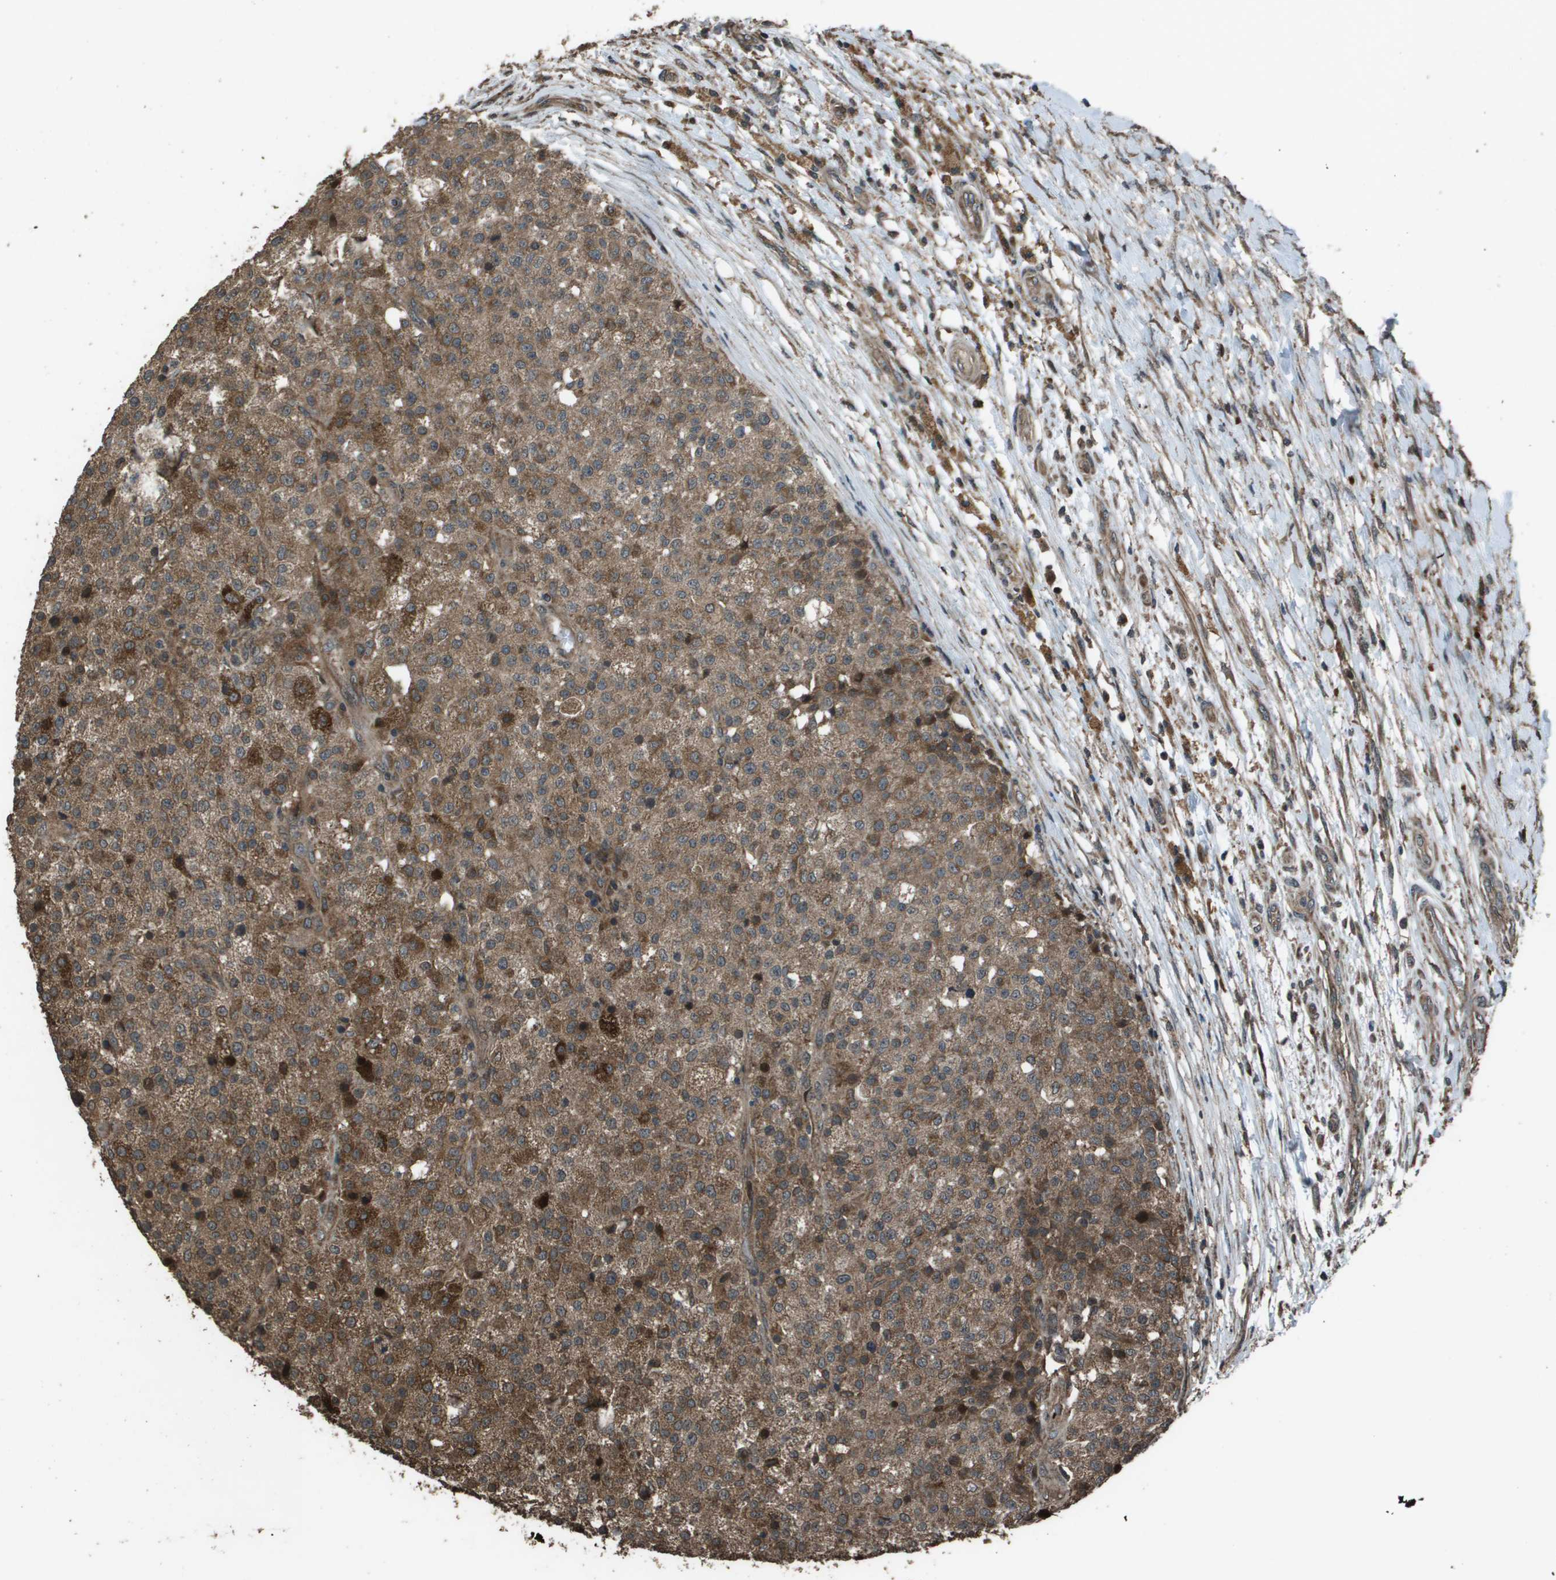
{"staining": {"intensity": "moderate", "quantity": ">75%", "location": "cytoplasmic/membranous"}, "tissue": "testis cancer", "cell_type": "Tumor cells", "image_type": "cancer", "snomed": [{"axis": "morphology", "description": "Seminoma, NOS"}, {"axis": "topography", "description": "Testis"}], "caption": "This micrograph exhibits immunohistochemistry (IHC) staining of human seminoma (testis), with medium moderate cytoplasmic/membranous positivity in approximately >75% of tumor cells.", "gene": "FIG4", "patient": {"sex": "male", "age": 59}}